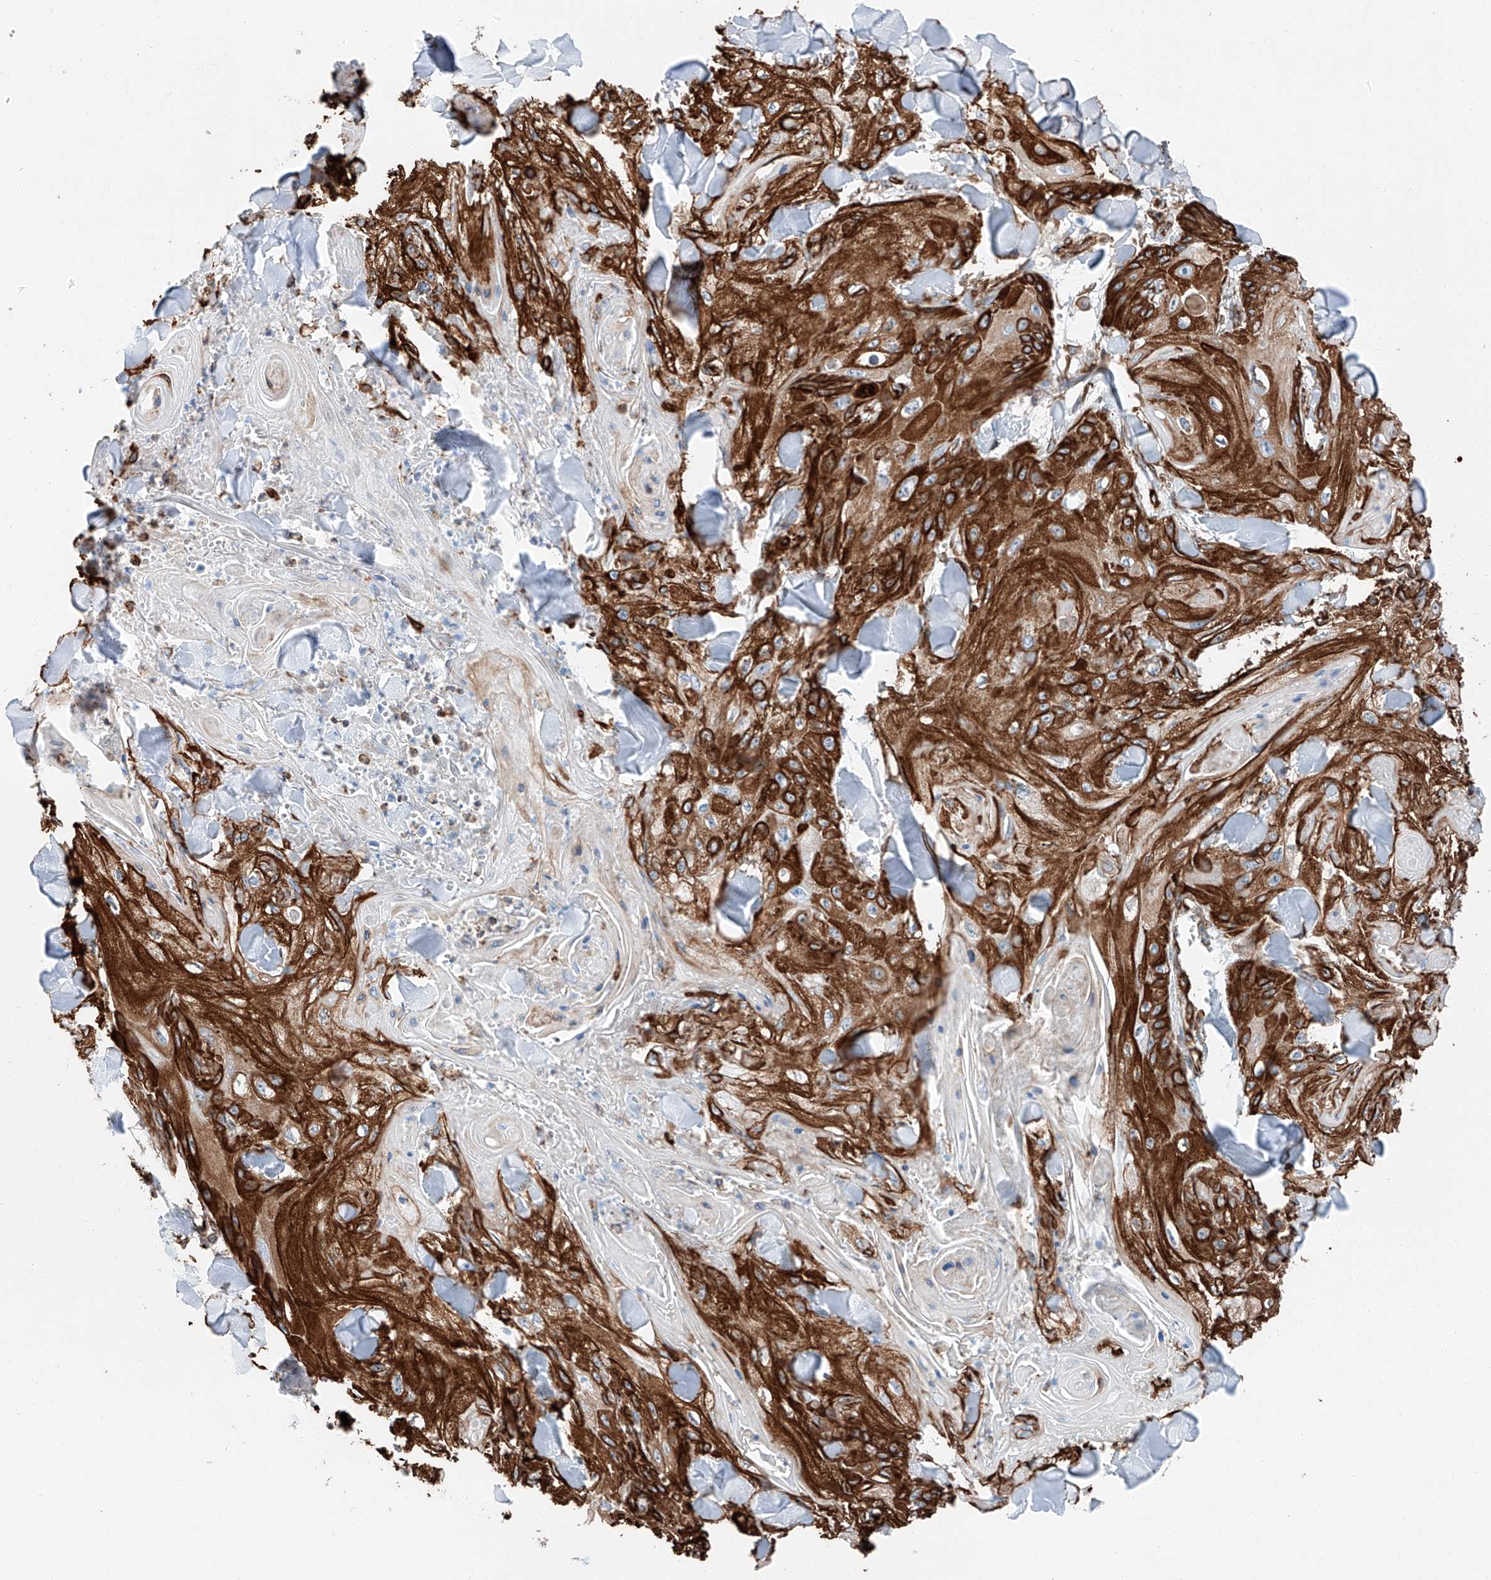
{"staining": {"intensity": "strong", "quantity": ">75%", "location": "cytoplasmic/membranous"}, "tissue": "skin cancer", "cell_type": "Tumor cells", "image_type": "cancer", "snomed": [{"axis": "morphology", "description": "Squamous cell carcinoma, NOS"}, {"axis": "topography", "description": "Skin"}], "caption": "Skin cancer stained for a protein reveals strong cytoplasmic/membranous positivity in tumor cells. Using DAB (3,3'-diaminobenzidine) (brown) and hematoxylin (blue) stains, captured at high magnification using brightfield microscopy.", "gene": "ZNF804A", "patient": {"sex": "male", "age": 74}}